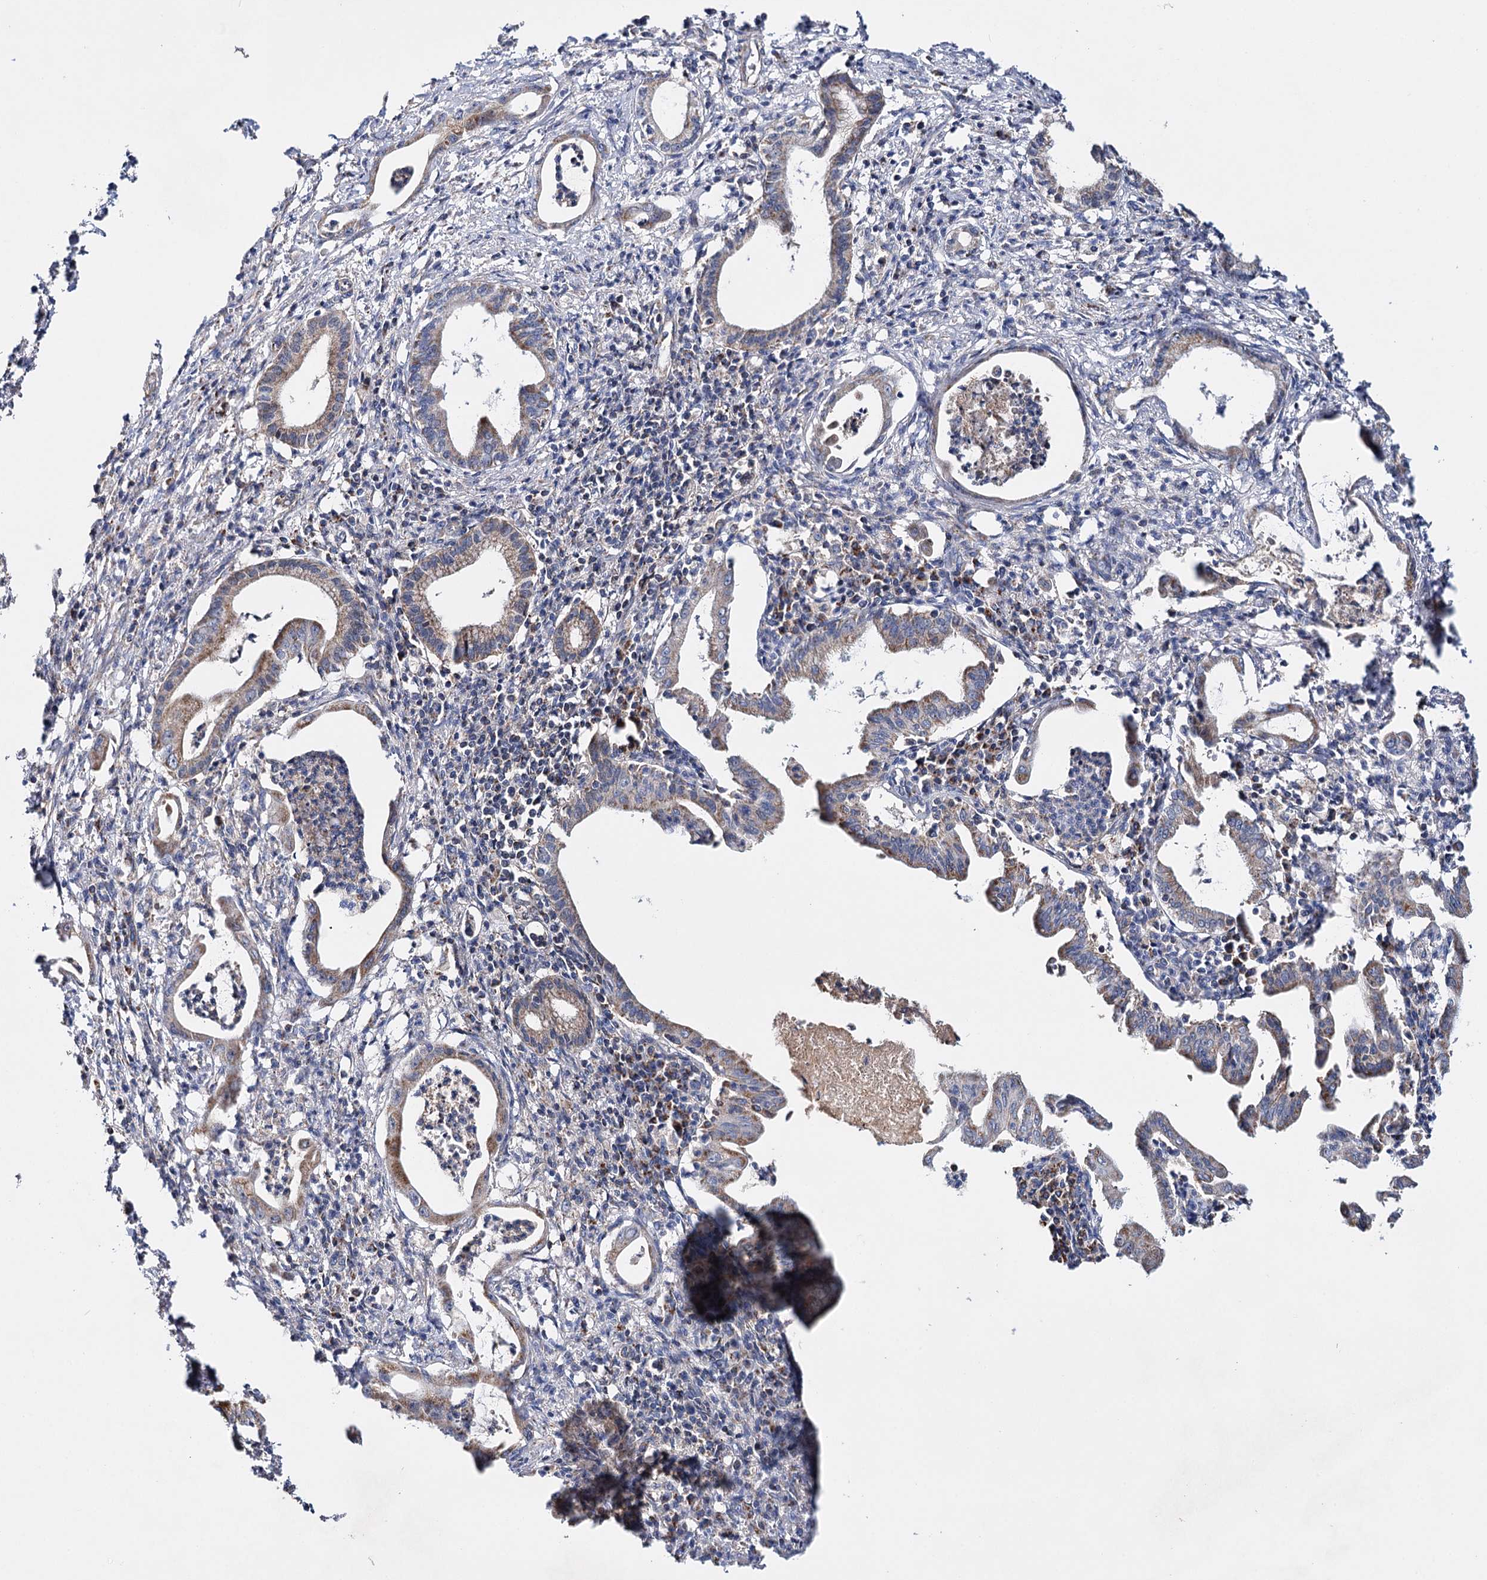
{"staining": {"intensity": "weak", "quantity": ">75%", "location": "cytoplasmic/membranous"}, "tissue": "pancreatic cancer", "cell_type": "Tumor cells", "image_type": "cancer", "snomed": [{"axis": "morphology", "description": "Adenocarcinoma, NOS"}, {"axis": "topography", "description": "Pancreas"}], "caption": "Adenocarcinoma (pancreatic) tissue demonstrates weak cytoplasmic/membranous staining in about >75% of tumor cells, visualized by immunohistochemistry.", "gene": "CFAP46", "patient": {"sex": "female", "age": 55}}